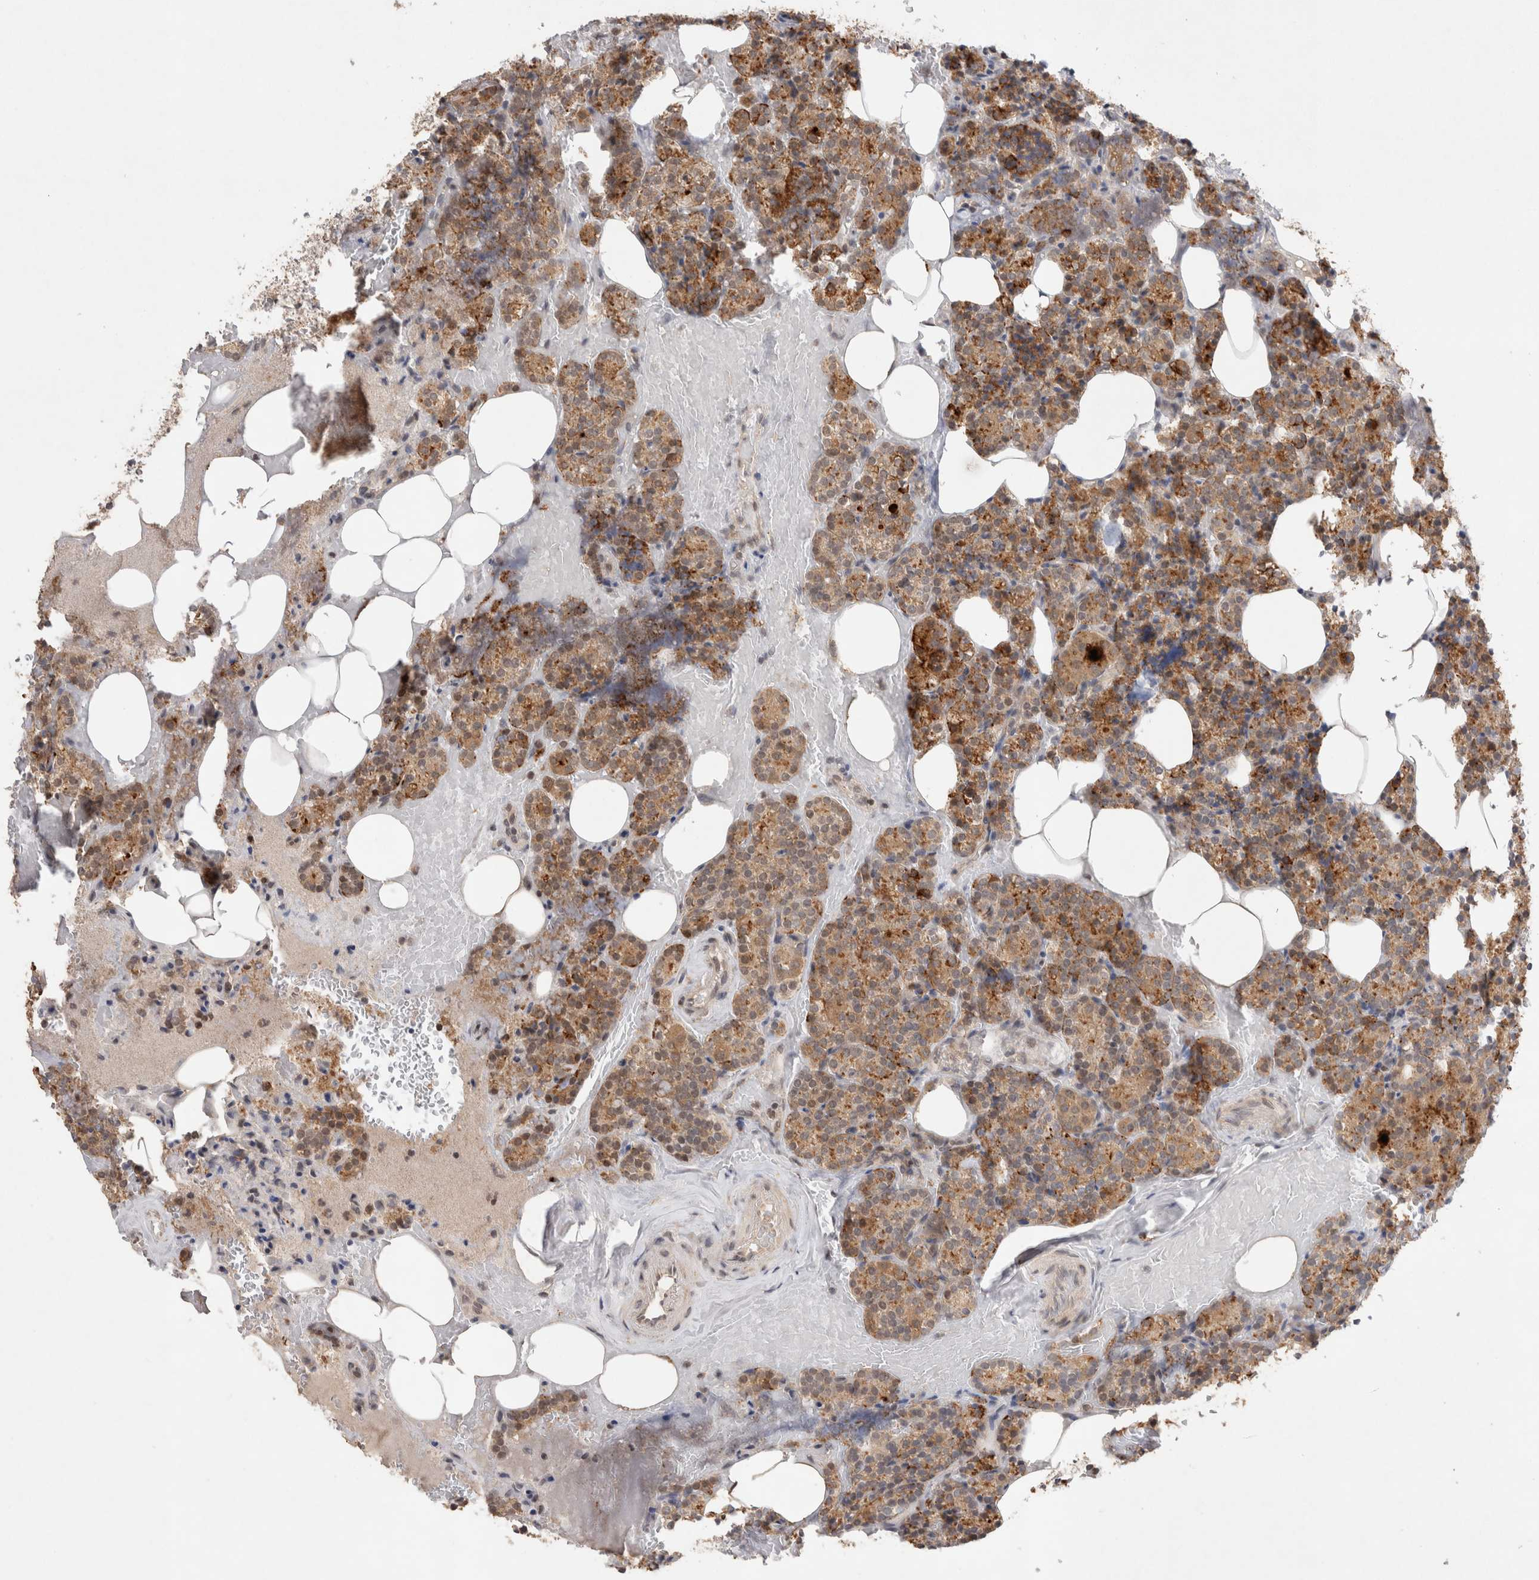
{"staining": {"intensity": "weak", "quantity": ">75%", "location": "cytoplasmic/membranous"}, "tissue": "parathyroid gland", "cell_type": "Glandular cells", "image_type": "normal", "snomed": [{"axis": "morphology", "description": "Normal tissue, NOS"}, {"axis": "topography", "description": "Parathyroid gland"}], "caption": "This micrograph reveals IHC staining of benign human parathyroid gland, with low weak cytoplasmic/membranous positivity in about >75% of glandular cells.", "gene": "SYDE2", "patient": {"sex": "female", "age": 78}}